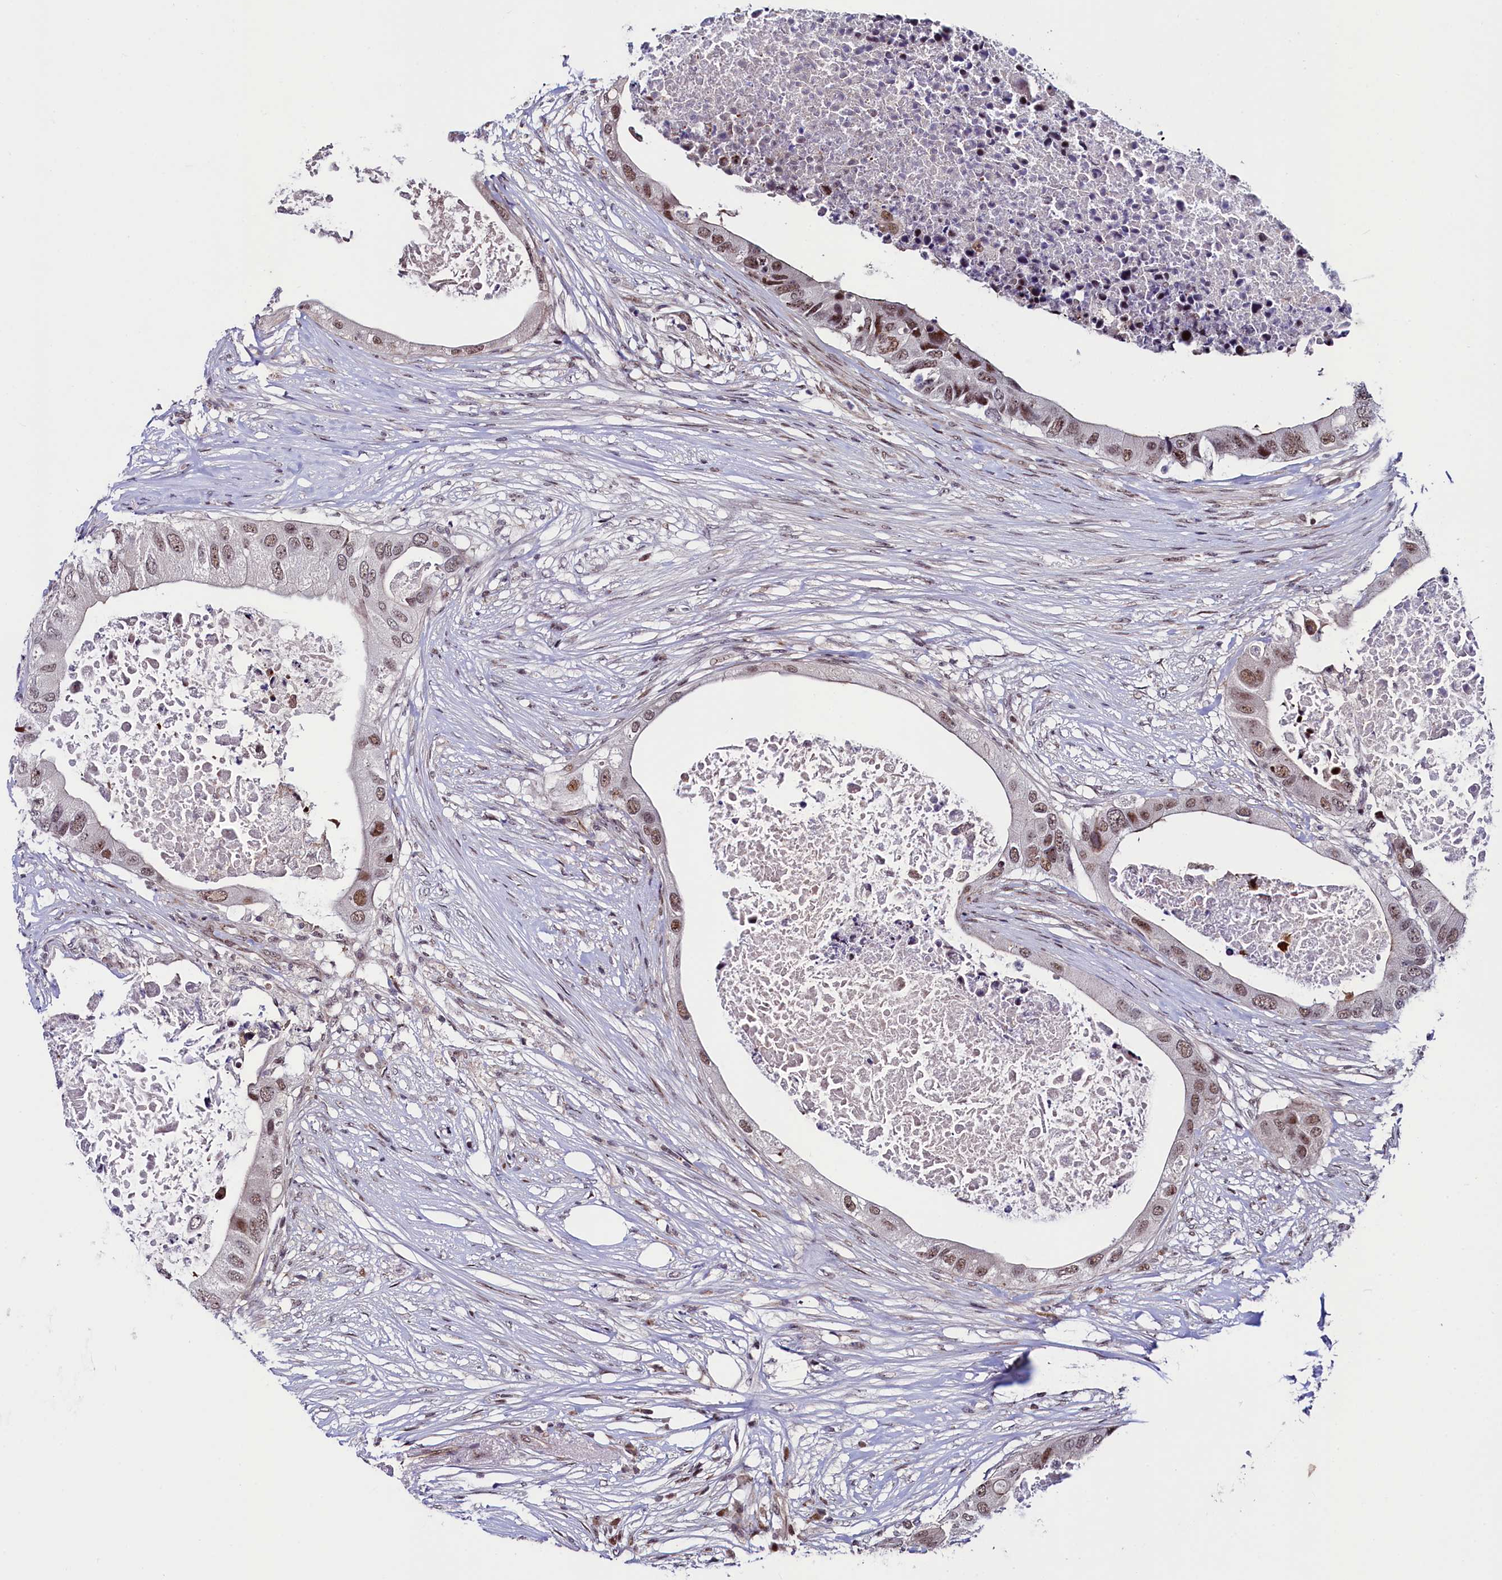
{"staining": {"intensity": "moderate", "quantity": ">75%", "location": "nuclear"}, "tissue": "colorectal cancer", "cell_type": "Tumor cells", "image_type": "cancer", "snomed": [{"axis": "morphology", "description": "Adenocarcinoma, NOS"}, {"axis": "topography", "description": "Colon"}], "caption": "Immunohistochemistry (IHC) image of human colorectal adenocarcinoma stained for a protein (brown), which reveals medium levels of moderate nuclear expression in approximately >75% of tumor cells.", "gene": "LEO1", "patient": {"sex": "male", "age": 71}}